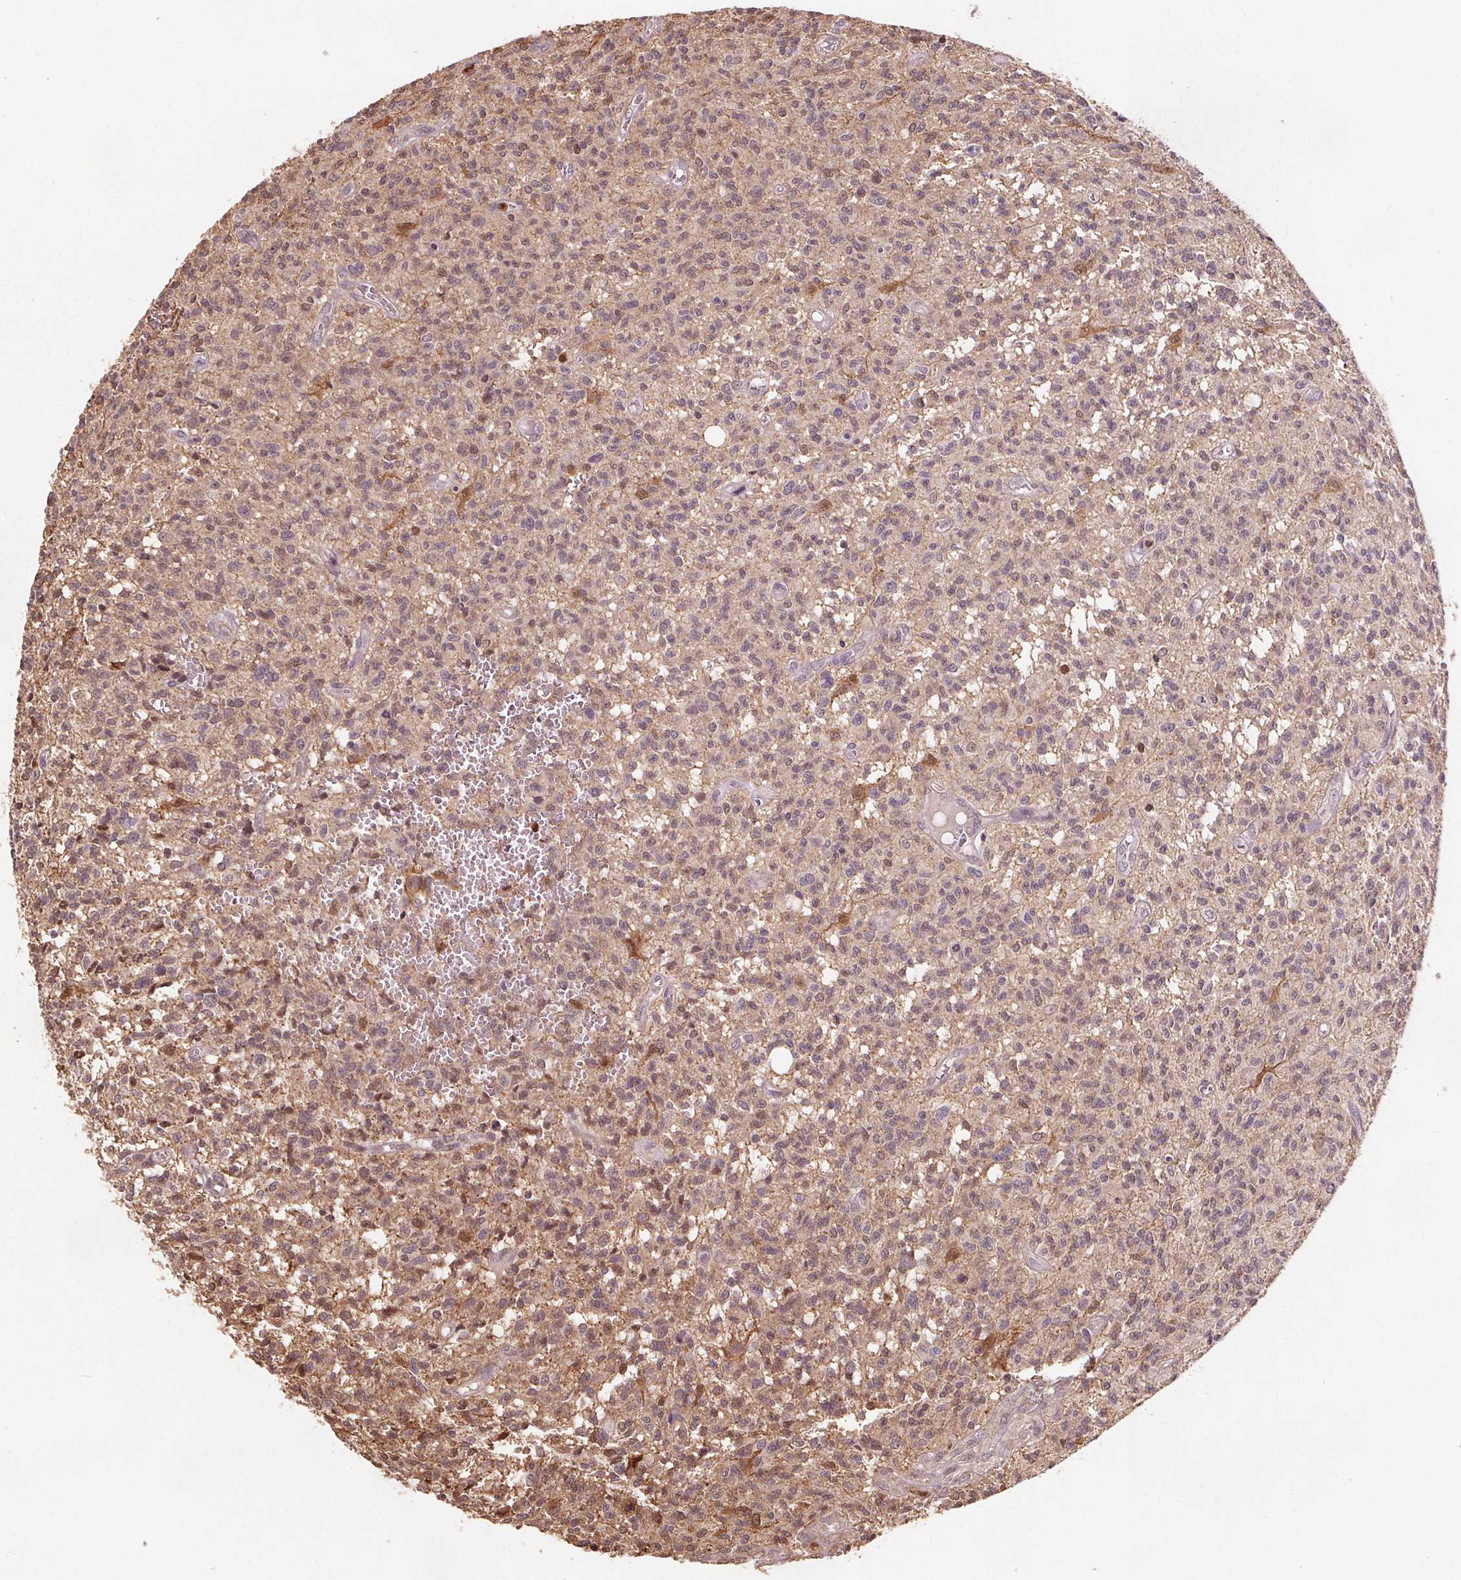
{"staining": {"intensity": "moderate", "quantity": ">75%", "location": "cytoplasmic/membranous,nuclear"}, "tissue": "glioma", "cell_type": "Tumor cells", "image_type": "cancer", "snomed": [{"axis": "morphology", "description": "Glioma, malignant, Low grade"}, {"axis": "topography", "description": "Brain"}], "caption": "Glioma stained with a brown dye shows moderate cytoplasmic/membranous and nuclear positive staining in approximately >75% of tumor cells.", "gene": "ENO1", "patient": {"sex": "male", "age": 64}}